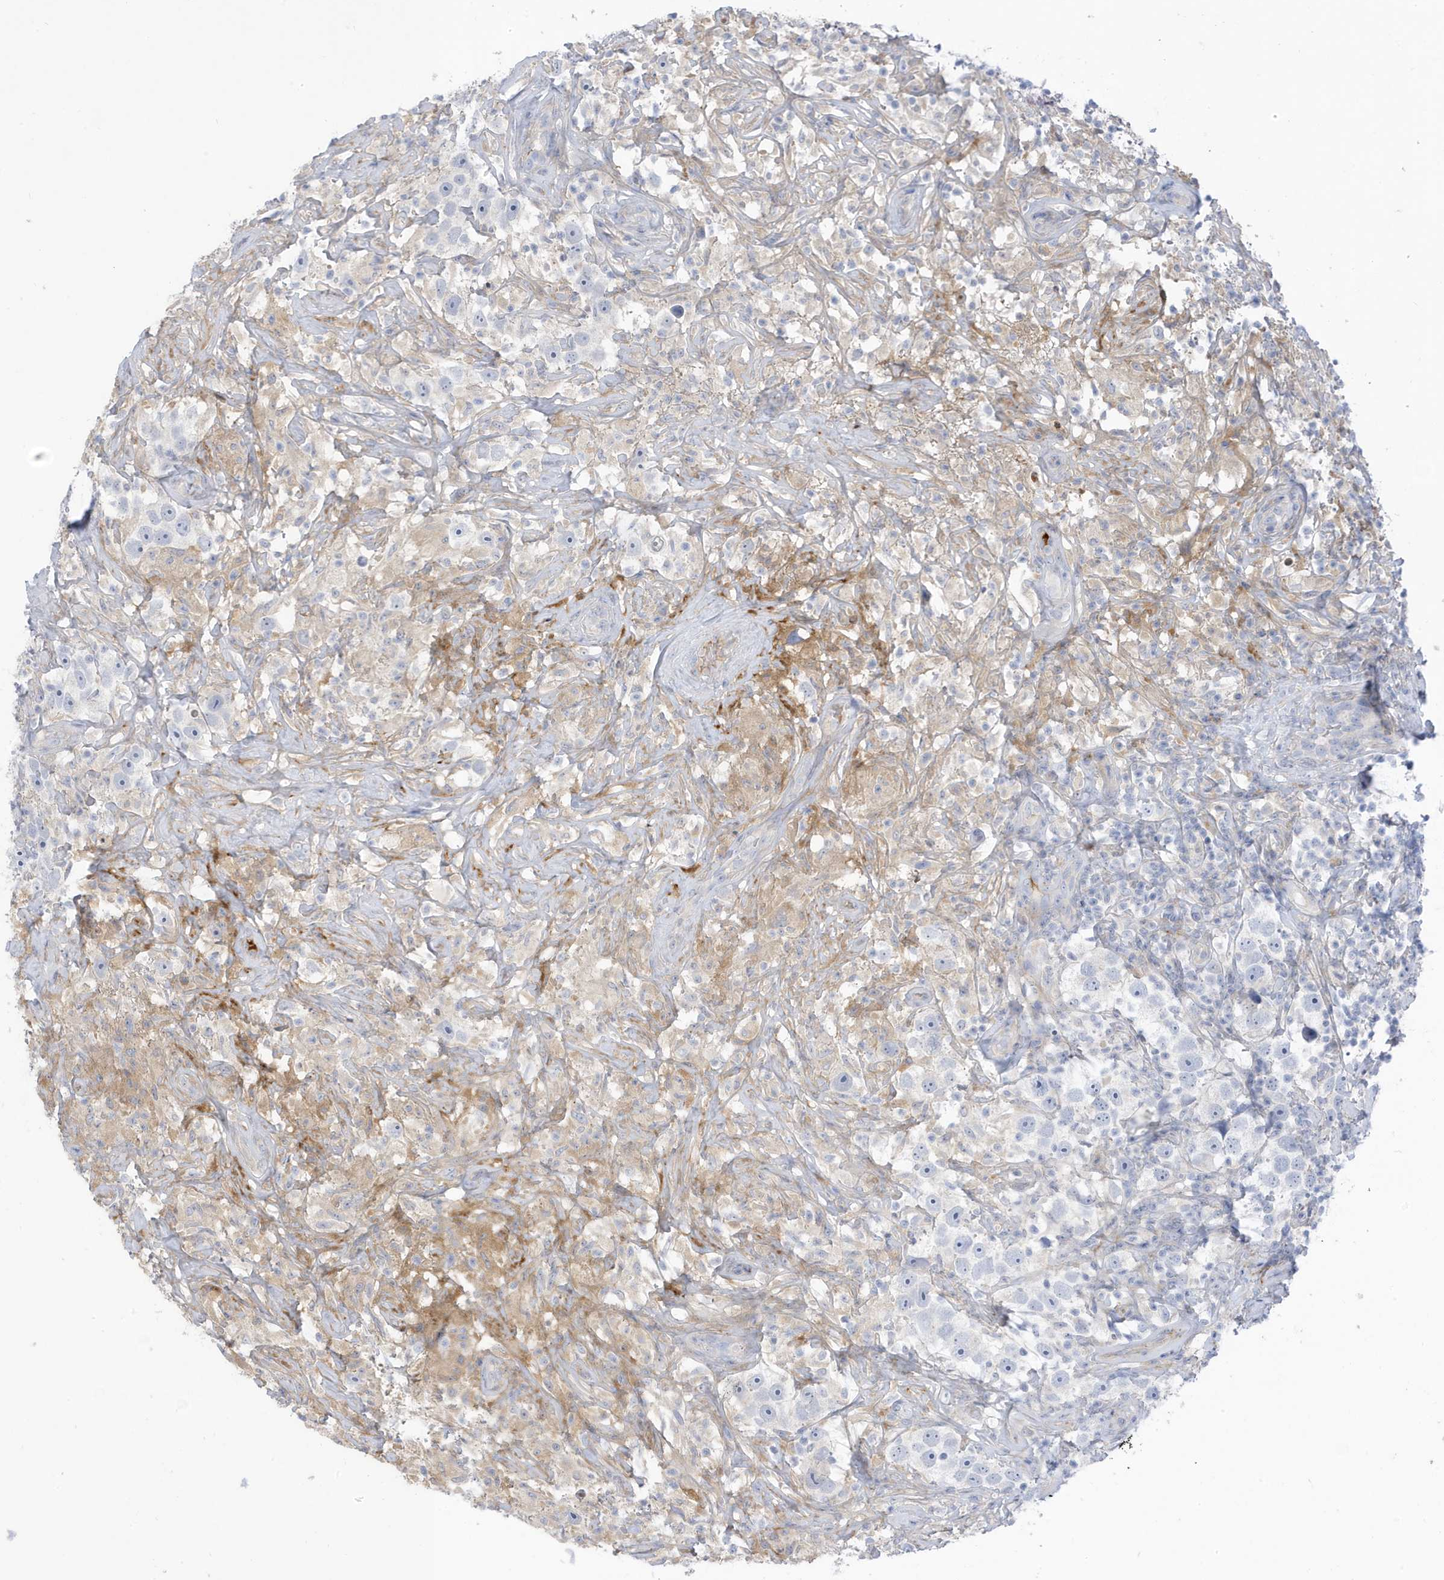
{"staining": {"intensity": "negative", "quantity": "none", "location": "none"}, "tissue": "testis cancer", "cell_type": "Tumor cells", "image_type": "cancer", "snomed": [{"axis": "morphology", "description": "Seminoma, NOS"}, {"axis": "topography", "description": "Testis"}], "caption": "This micrograph is of seminoma (testis) stained with IHC to label a protein in brown with the nuclei are counter-stained blue. There is no expression in tumor cells.", "gene": "ATP13A5", "patient": {"sex": "male", "age": 49}}